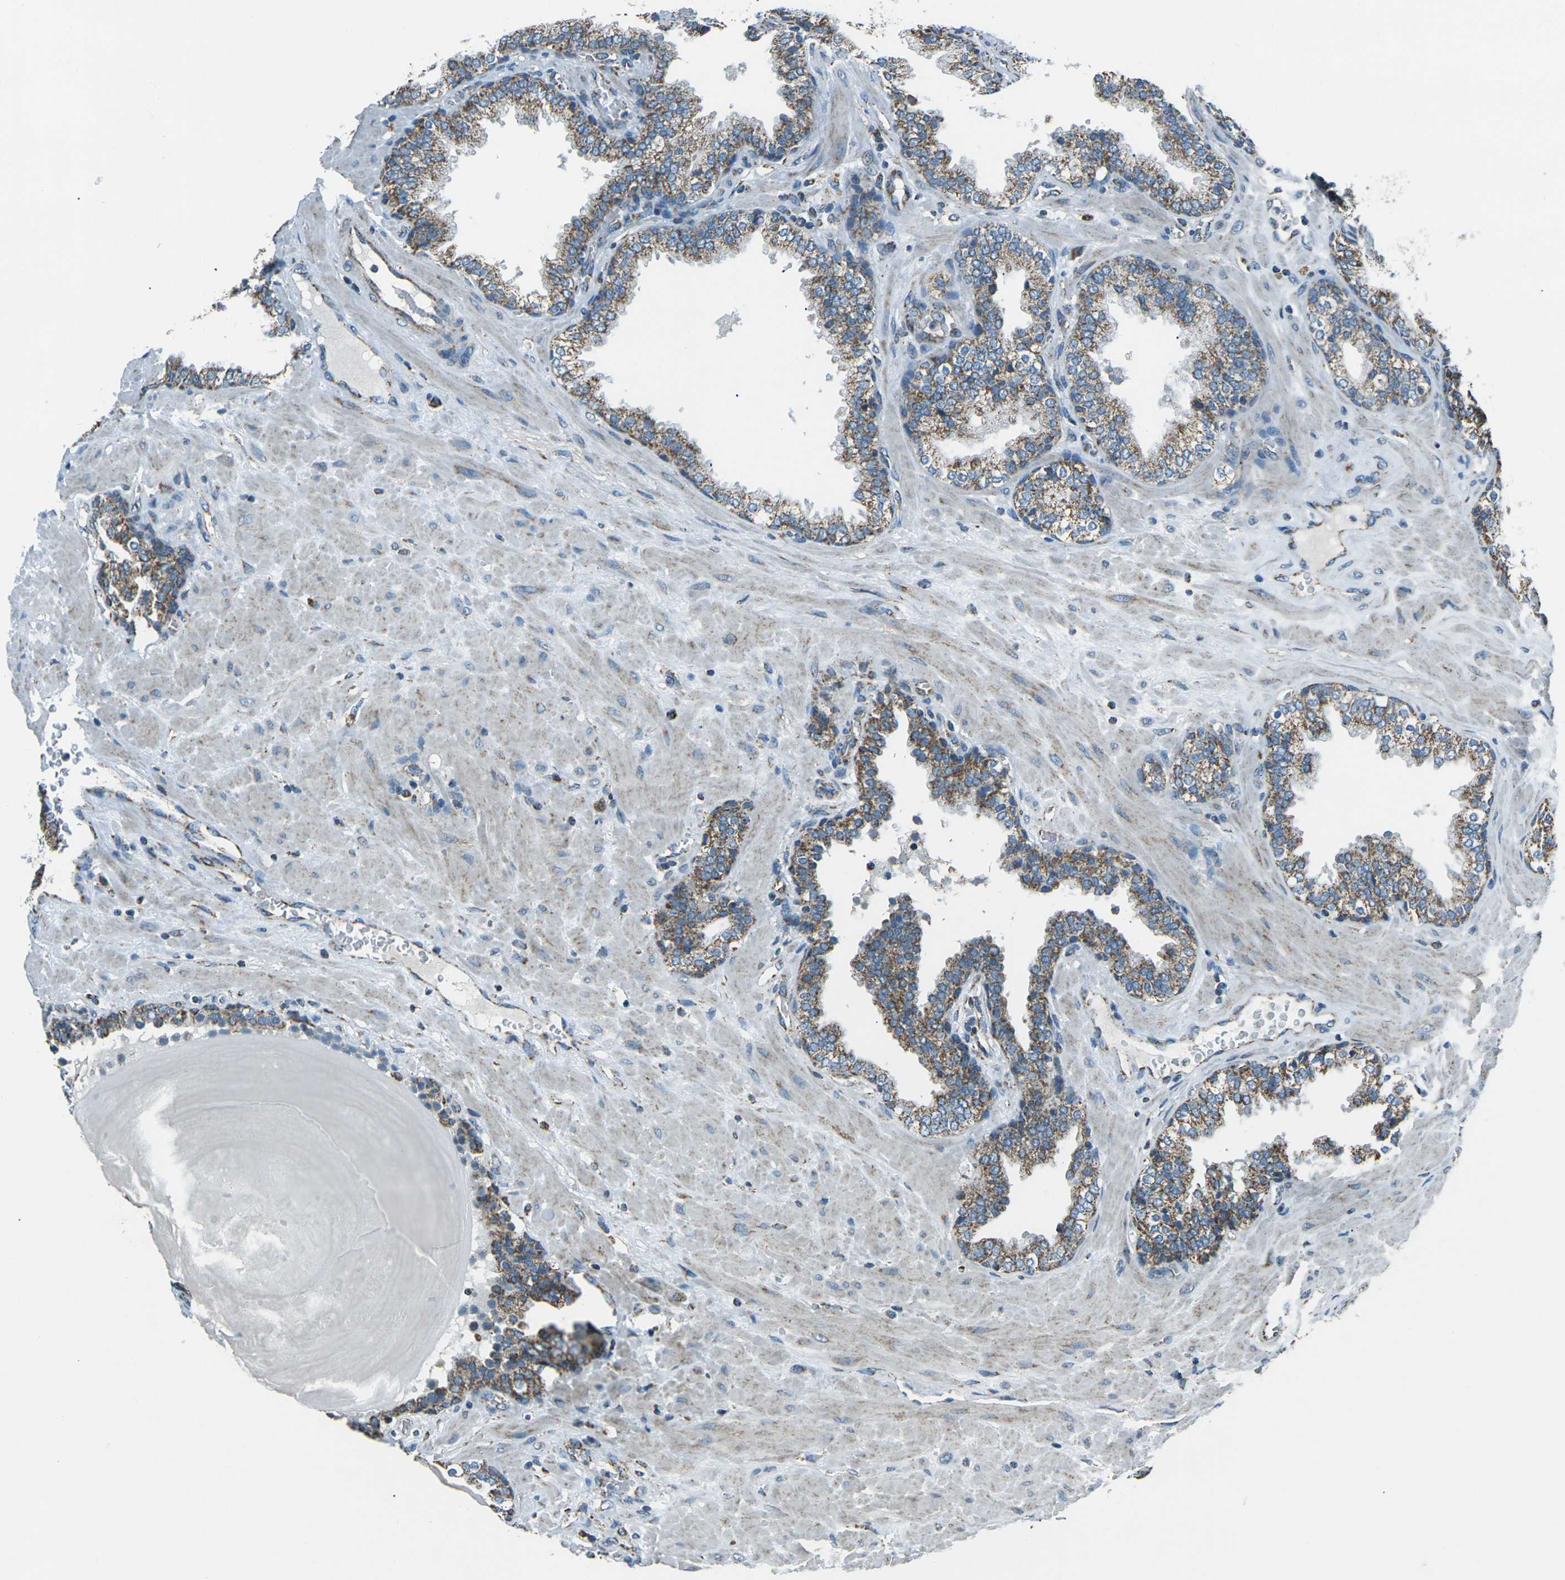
{"staining": {"intensity": "moderate", "quantity": "25%-75%", "location": "cytoplasmic/membranous"}, "tissue": "prostate", "cell_type": "Glandular cells", "image_type": "normal", "snomed": [{"axis": "morphology", "description": "Normal tissue, NOS"}, {"axis": "topography", "description": "Prostate"}], "caption": "Prostate stained for a protein (brown) demonstrates moderate cytoplasmic/membranous positive expression in approximately 25%-75% of glandular cells.", "gene": "IRF3", "patient": {"sex": "male", "age": 51}}